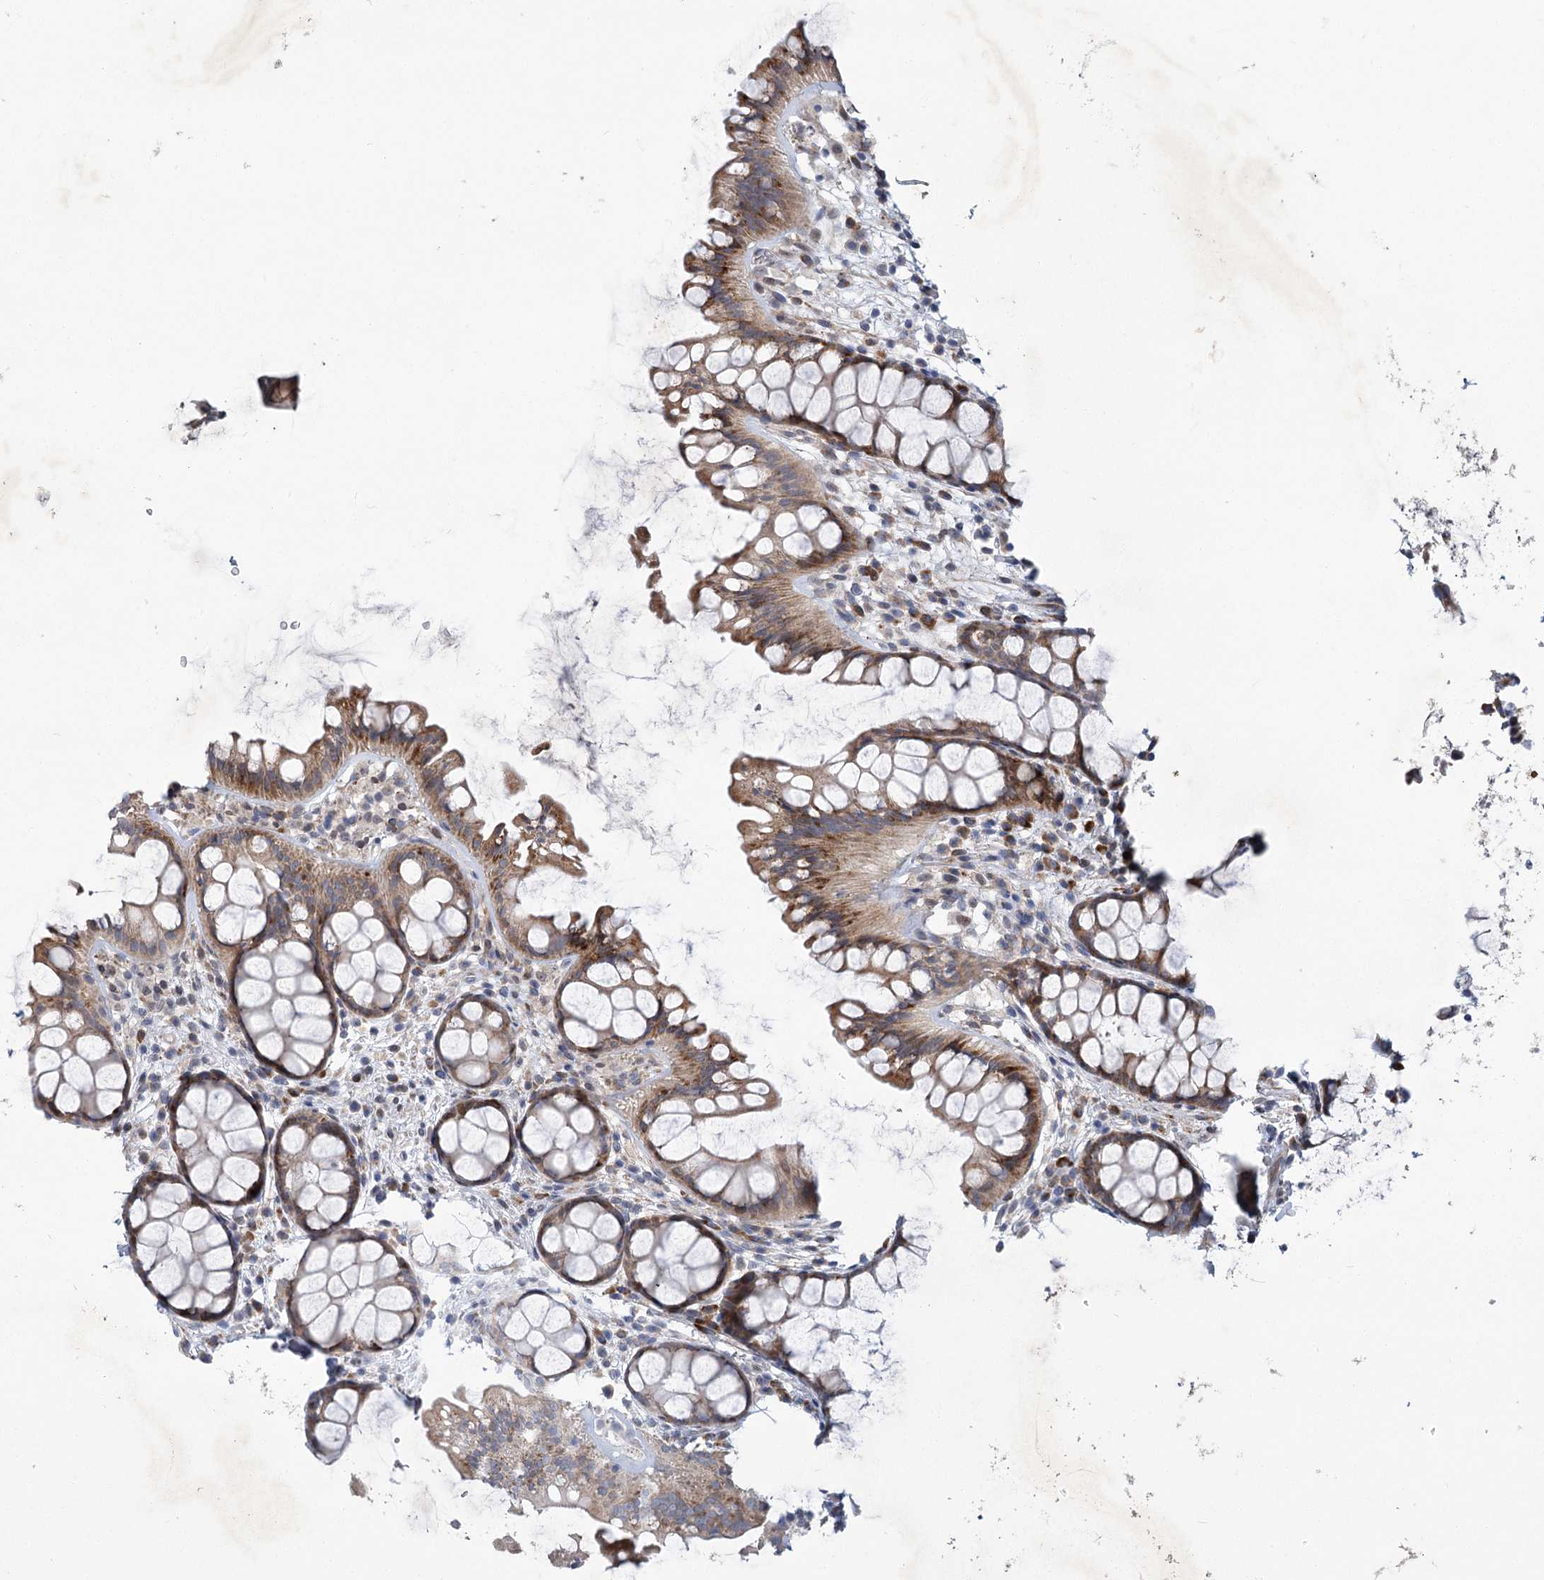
{"staining": {"intensity": "negative", "quantity": "none", "location": "none"}, "tissue": "colon", "cell_type": "Endothelial cells", "image_type": "normal", "snomed": [{"axis": "morphology", "description": "Normal tissue, NOS"}, {"axis": "topography", "description": "Colon"}], "caption": "This is an IHC micrograph of unremarkable colon. There is no positivity in endothelial cells.", "gene": "GCNT4", "patient": {"sex": "female", "age": 82}}